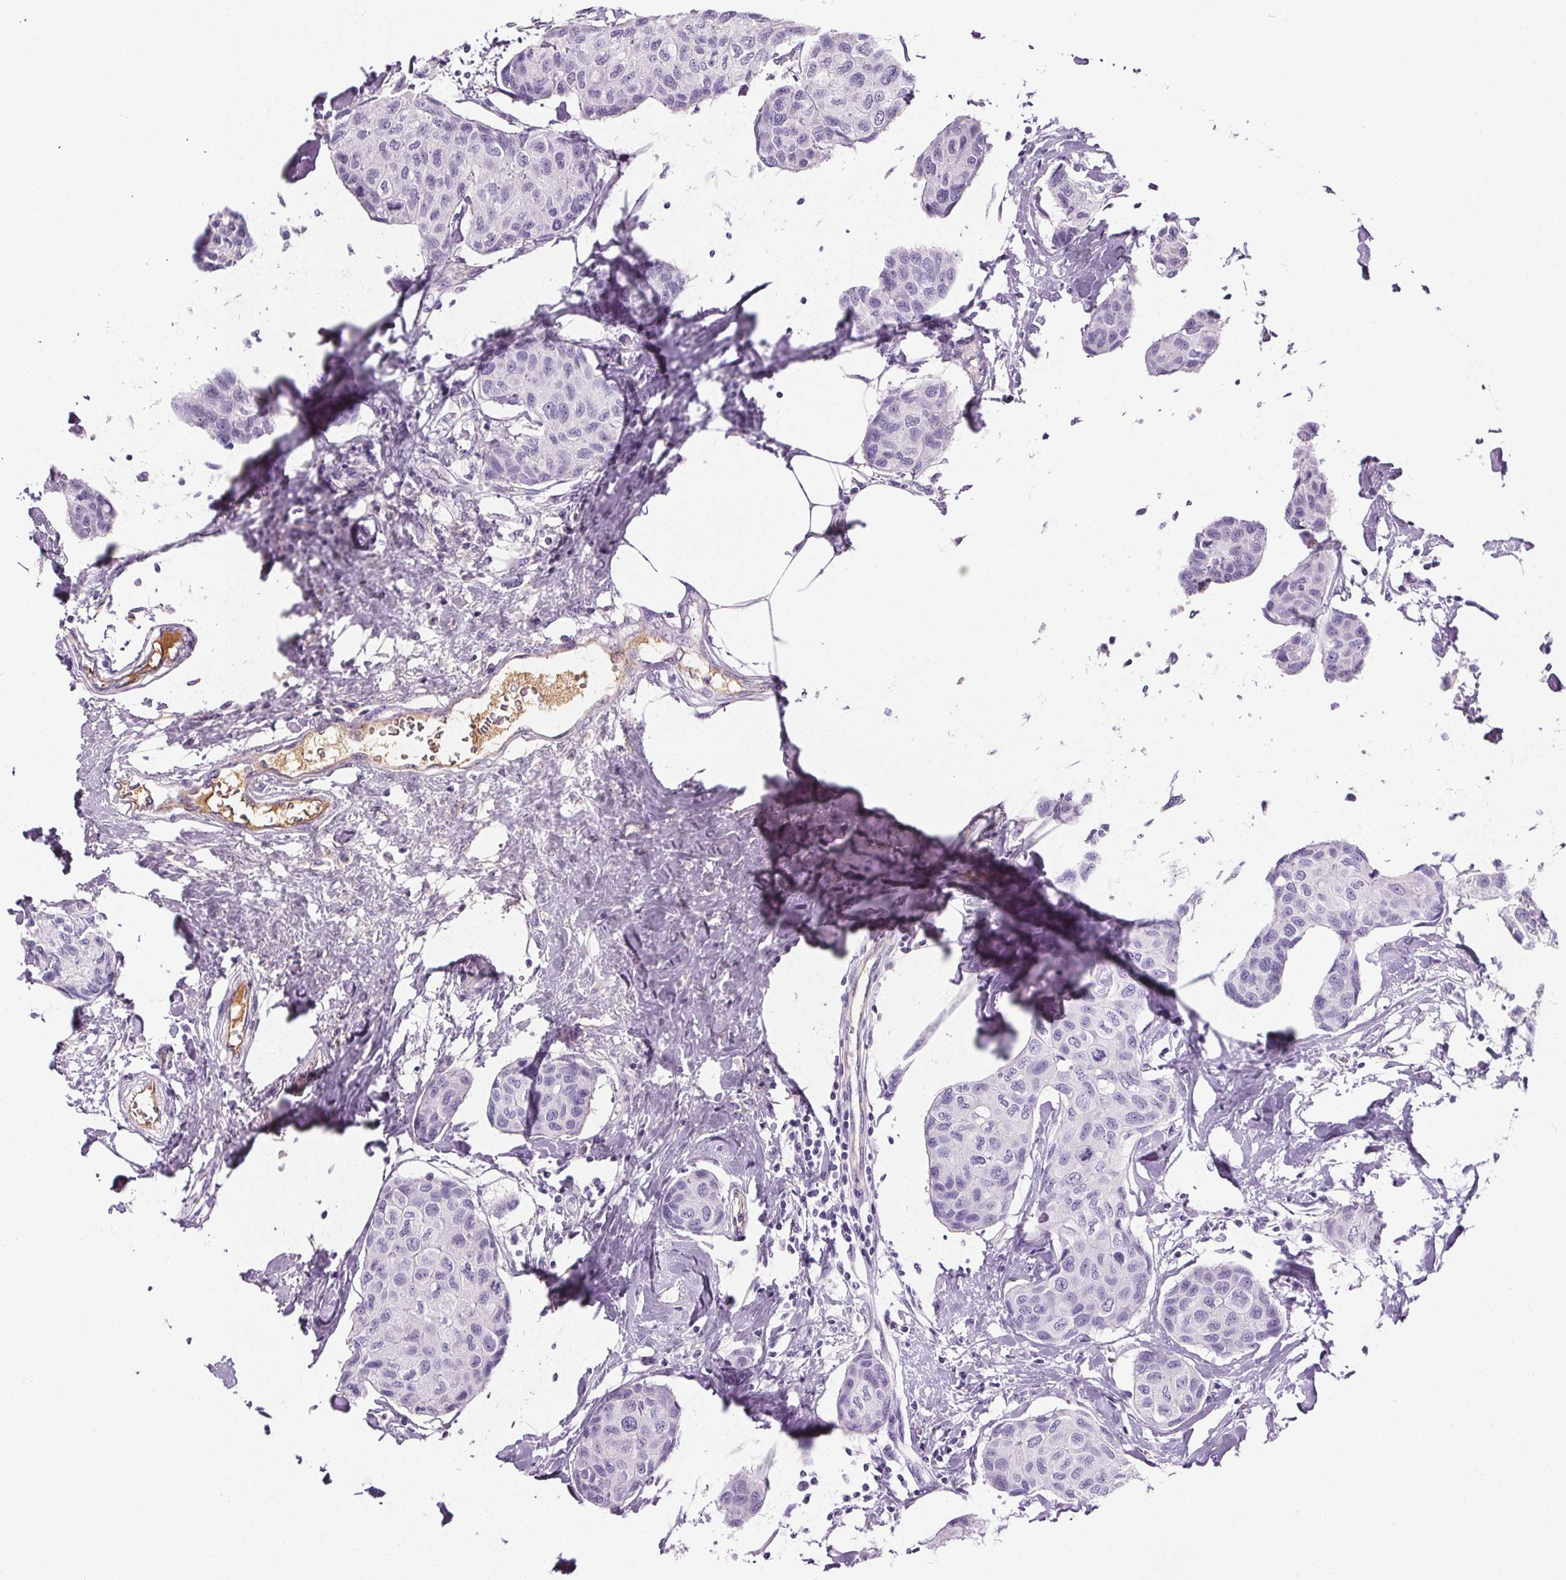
{"staining": {"intensity": "negative", "quantity": "none", "location": "none"}, "tissue": "breast cancer", "cell_type": "Tumor cells", "image_type": "cancer", "snomed": [{"axis": "morphology", "description": "Duct carcinoma"}, {"axis": "topography", "description": "Breast"}], "caption": "Tumor cells show no significant protein positivity in breast cancer (intraductal carcinoma).", "gene": "CD5L", "patient": {"sex": "female", "age": 80}}